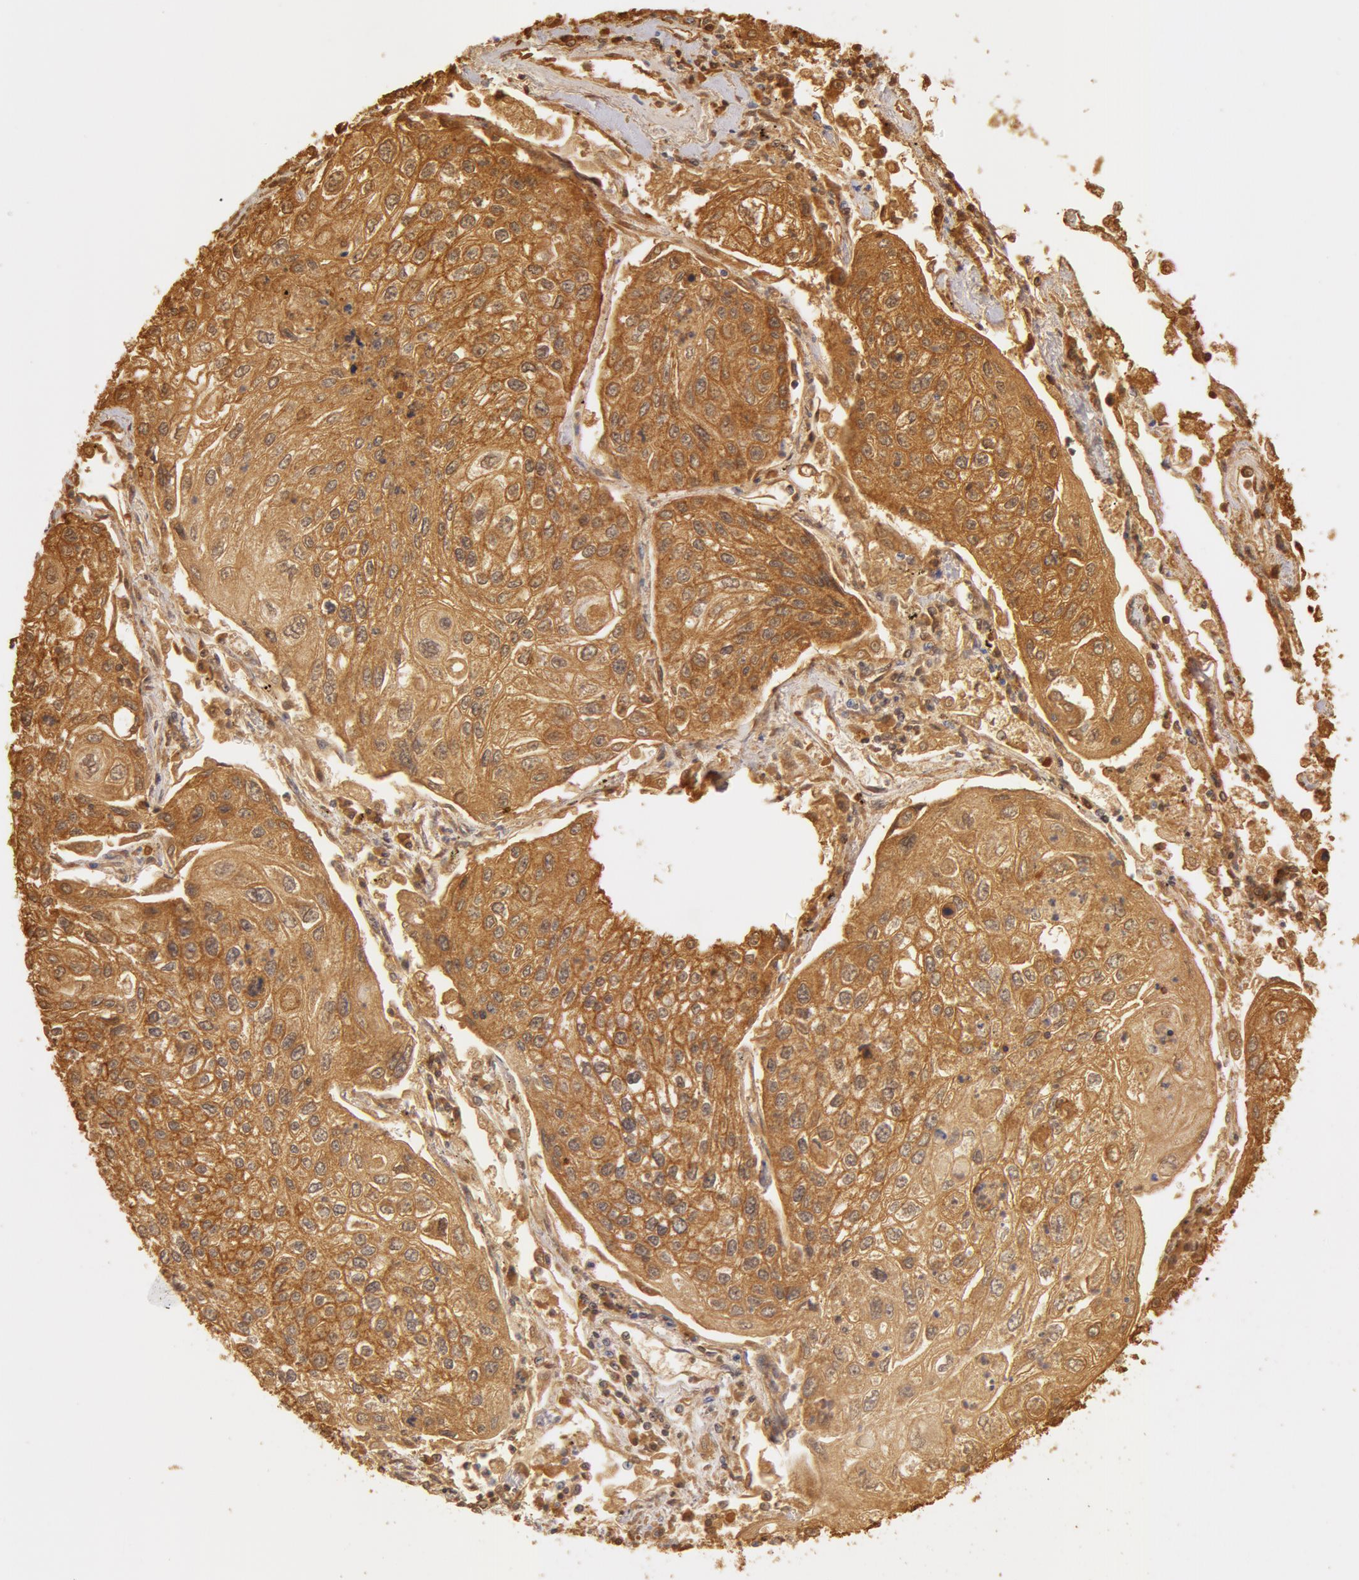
{"staining": {"intensity": "moderate", "quantity": ">75%", "location": "cytoplasmic/membranous"}, "tissue": "lung cancer", "cell_type": "Tumor cells", "image_type": "cancer", "snomed": [{"axis": "morphology", "description": "Squamous cell carcinoma, NOS"}, {"axis": "topography", "description": "Lung"}], "caption": "A high-resolution micrograph shows IHC staining of lung cancer, which displays moderate cytoplasmic/membranous positivity in about >75% of tumor cells.", "gene": "TF", "patient": {"sex": "male", "age": 75}}